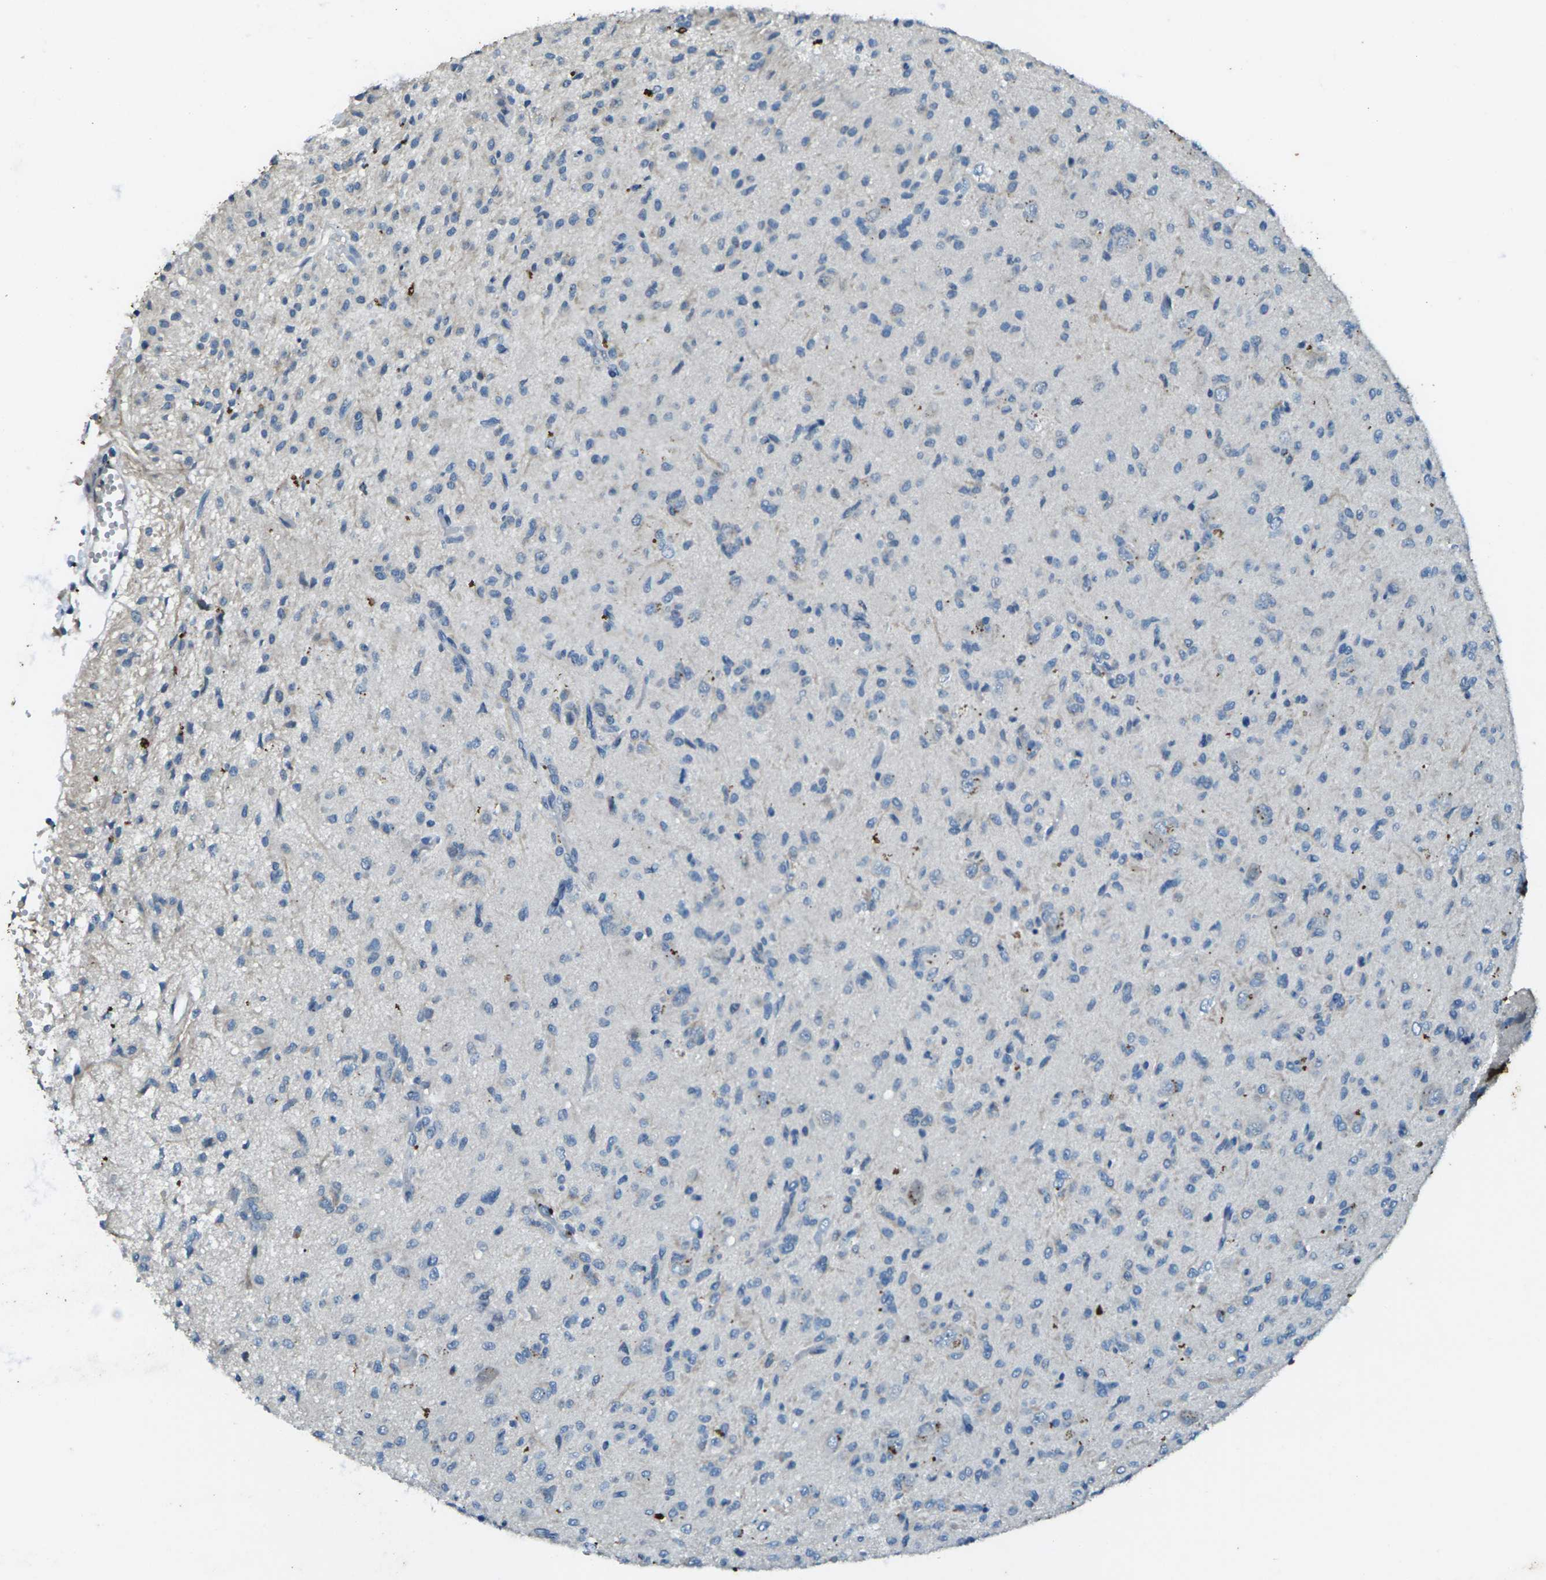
{"staining": {"intensity": "negative", "quantity": "none", "location": "none"}, "tissue": "glioma", "cell_type": "Tumor cells", "image_type": "cancer", "snomed": [{"axis": "morphology", "description": "Glioma, malignant, High grade"}, {"axis": "topography", "description": "Brain"}], "caption": "This is an immunohistochemistry (IHC) micrograph of human glioma. There is no positivity in tumor cells.", "gene": "SIGLEC14", "patient": {"sex": "female", "age": 59}}